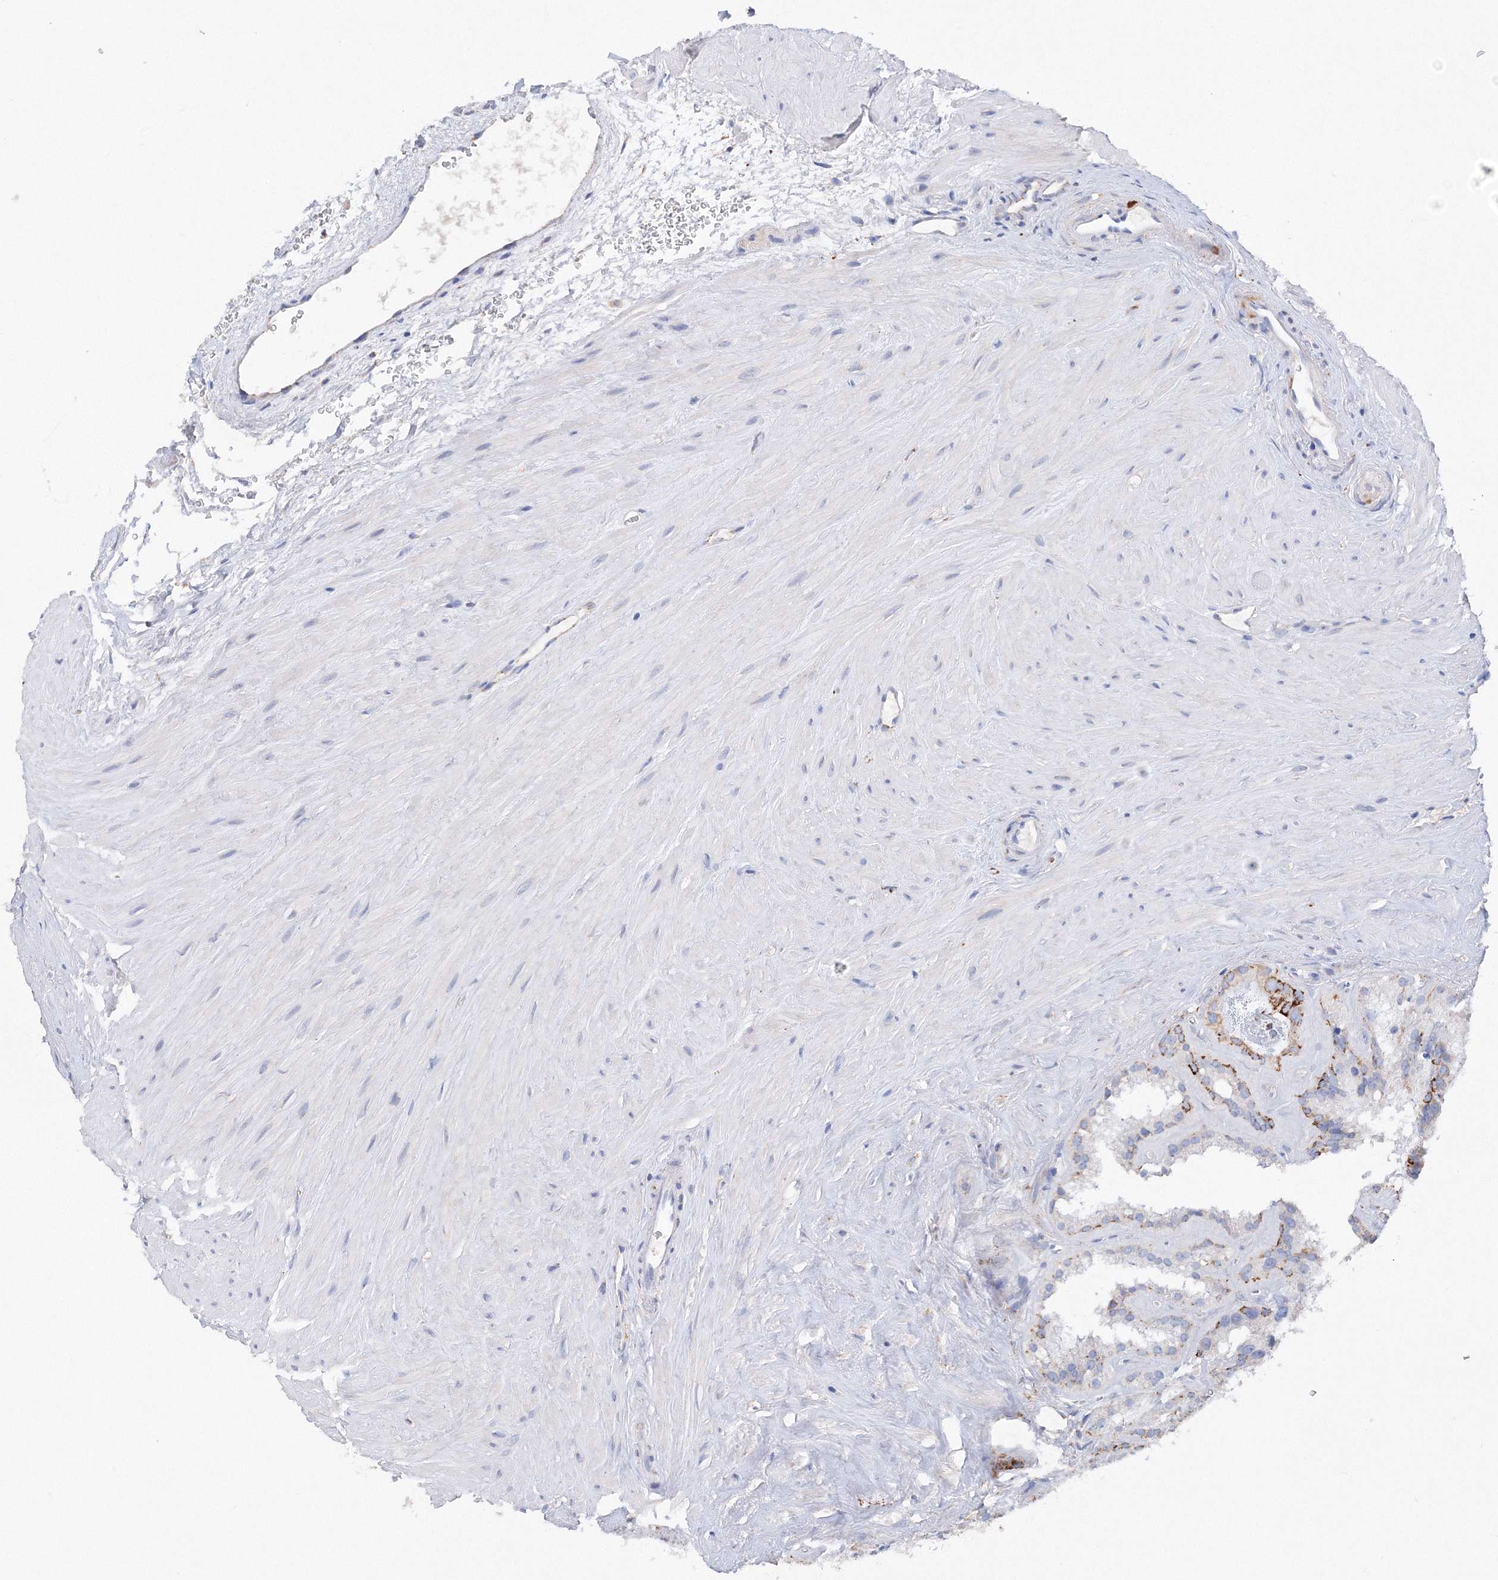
{"staining": {"intensity": "moderate", "quantity": "<25%", "location": "cytoplasmic/membranous"}, "tissue": "seminal vesicle", "cell_type": "Glandular cells", "image_type": "normal", "snomed": [{"axis": "morphology", "description": "Normal tissue, NOS"}, {"axis": "topography", "description": "Prostate"}, {"axis": "topography", "description": "Seminal veicle"}], "caption": "Glandular cells demonstrate low levels of moderate cytoplasmic/membranous positivity in approximately <25% of cells in benign human seminal vesicle. (DAB = brown stain, brightfield microscopy at high magnification).", "gene": "MERTK", "patient": {"sex": "male", "age": 59}}